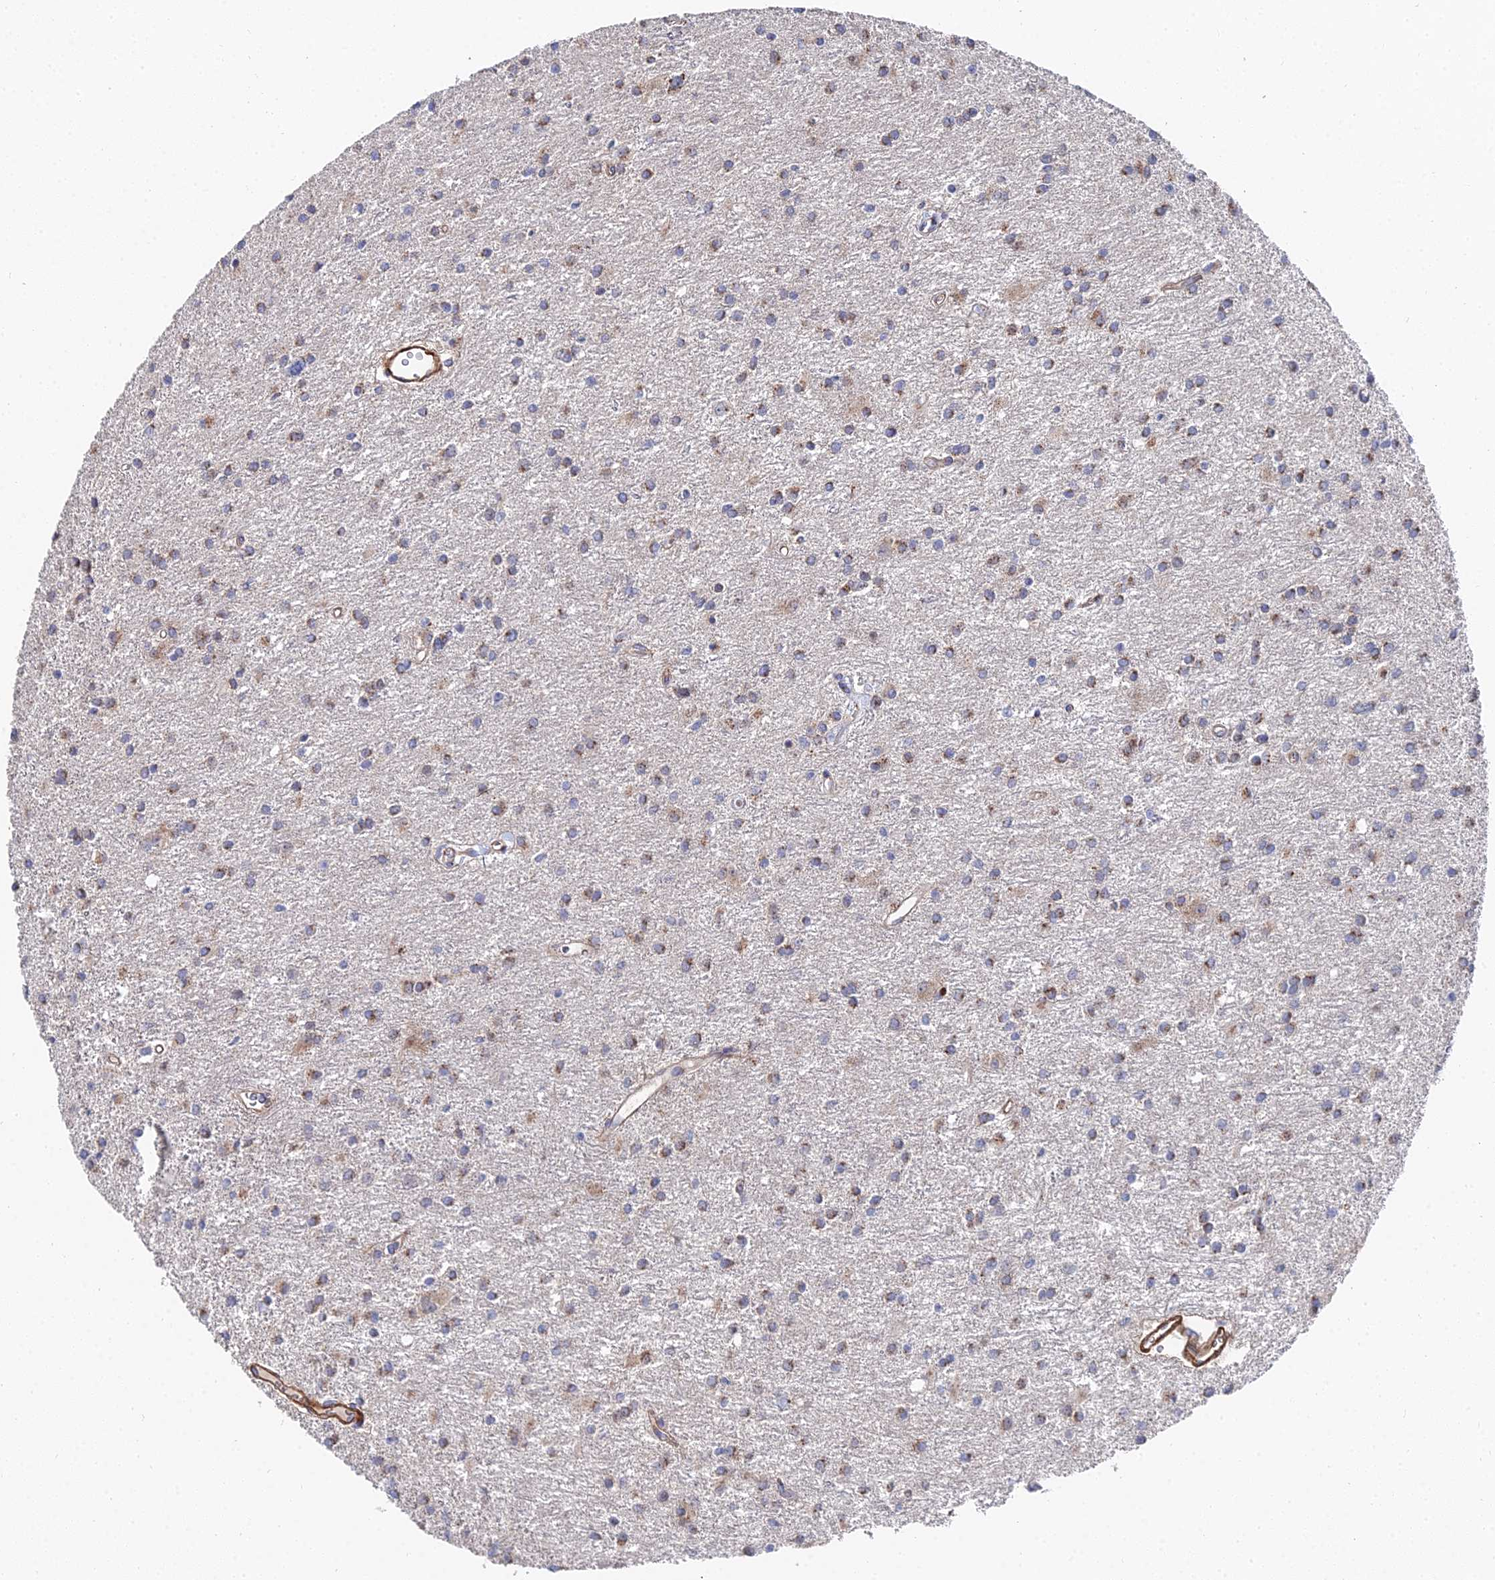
{"staining": {"intensity": "moderate", "quantity": ">75%", "location": "cytoplasmic/membranous"}, "tissue": "glioma", "cell_type": "Tumor cells", "image_type": "cancer", "snomed": [{"axis": "morphology", "description": "Glioma, malignant, High grade"}, {"axis": "topography", "description": "Brain"}], "caption": "Glioma tissue demonstrates moderate cytoplasmic/membranous positivity in approximately >75% of tumor cells, visualized by immunohistochemistry.", "gene": "BORCS8", "patient": {"sex": "female", "age": 50}}